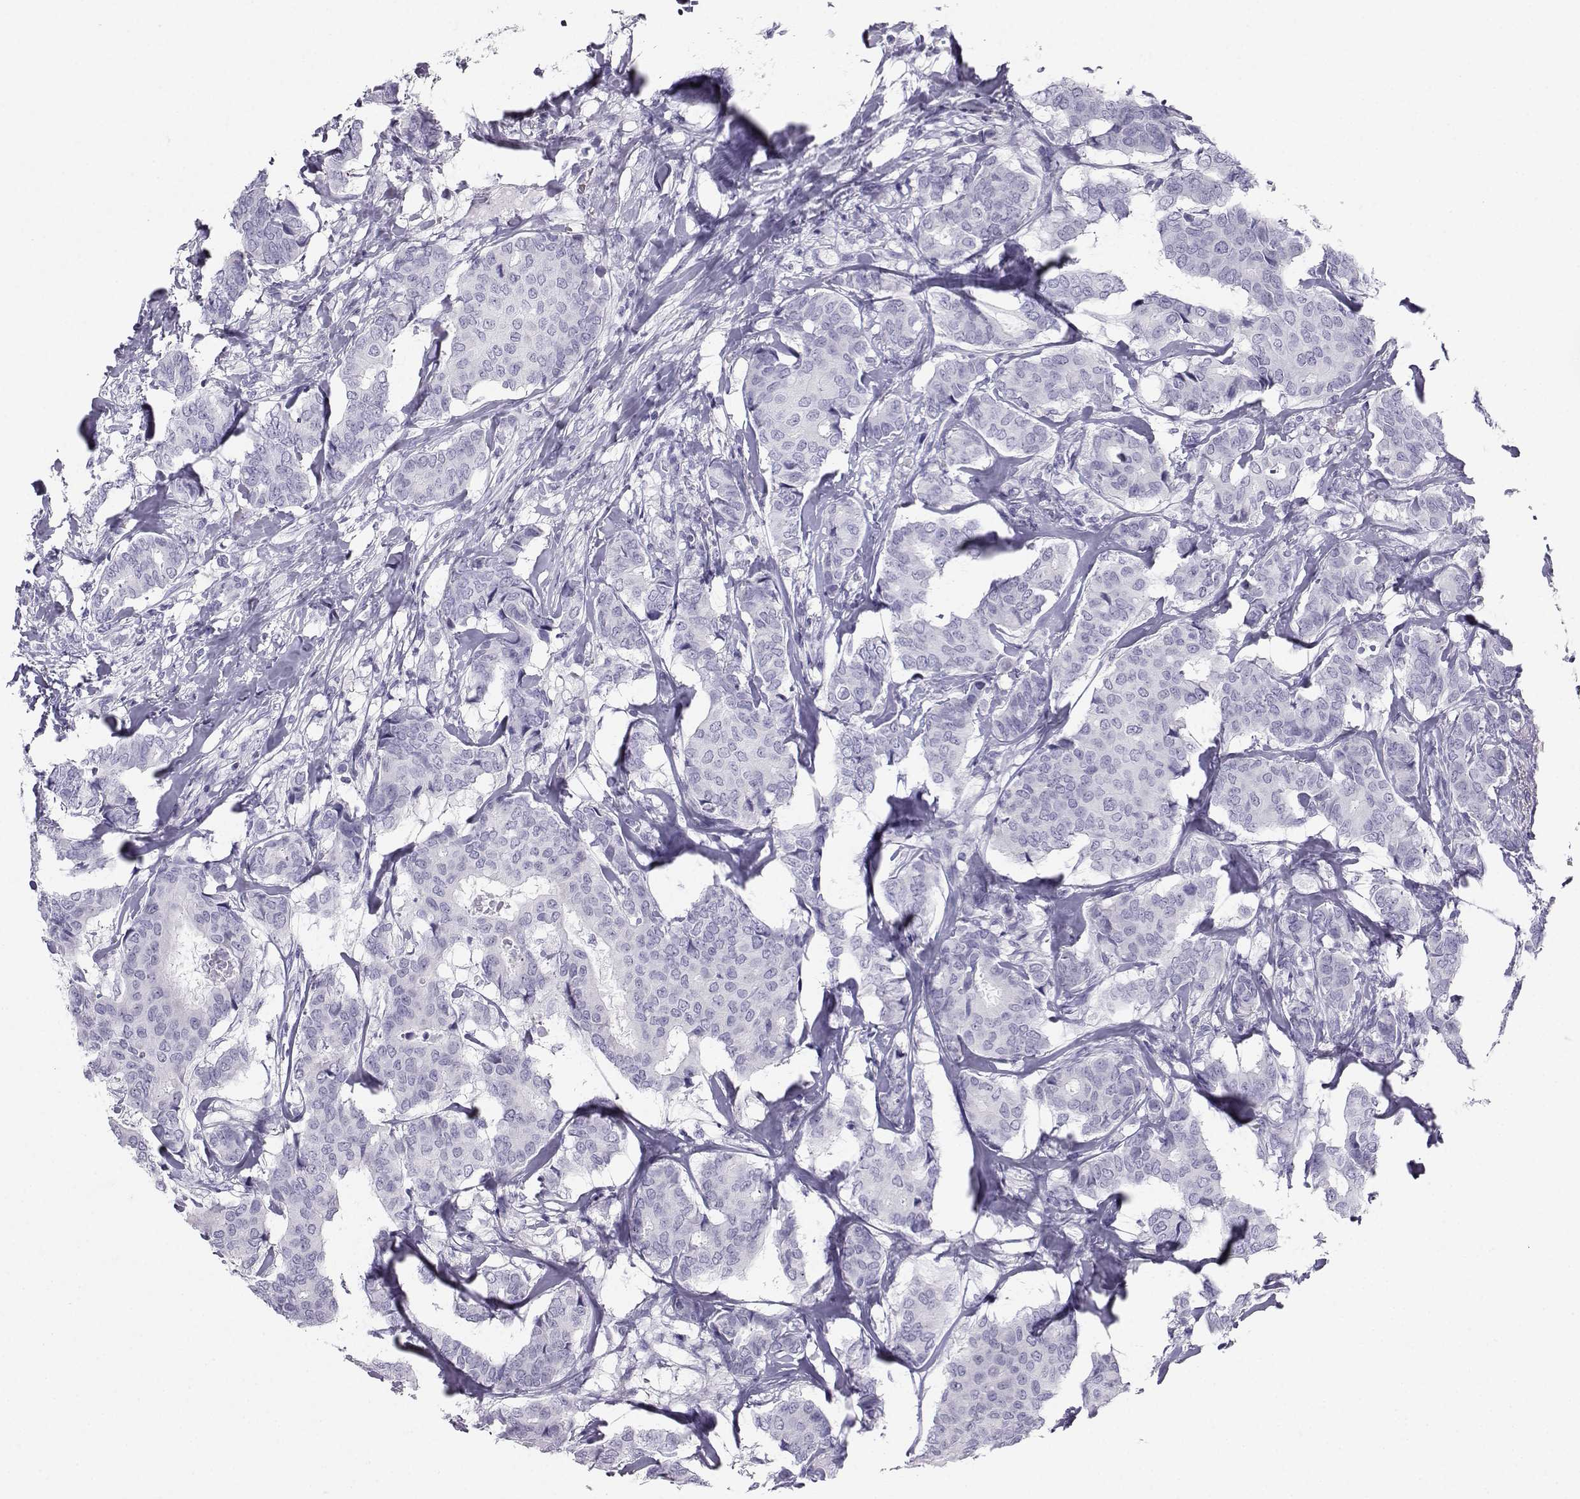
{"staining": {"intensity": "negative", "quantity": "none", "location": "none"}, "tissue": "breast cancer", "cell_type": "Tumor cells", "image_type": "cancer", "snomed": [{"axis": "morphology", "description": "Duct carcinoma"}, {"axis": "topography", "description": "Breast"}], "caption": "The micrograph reveals no significant positivity in tumor cells of breast cancer.", "gene": "SST", "patient": {"sex": "female", "age": 75}}